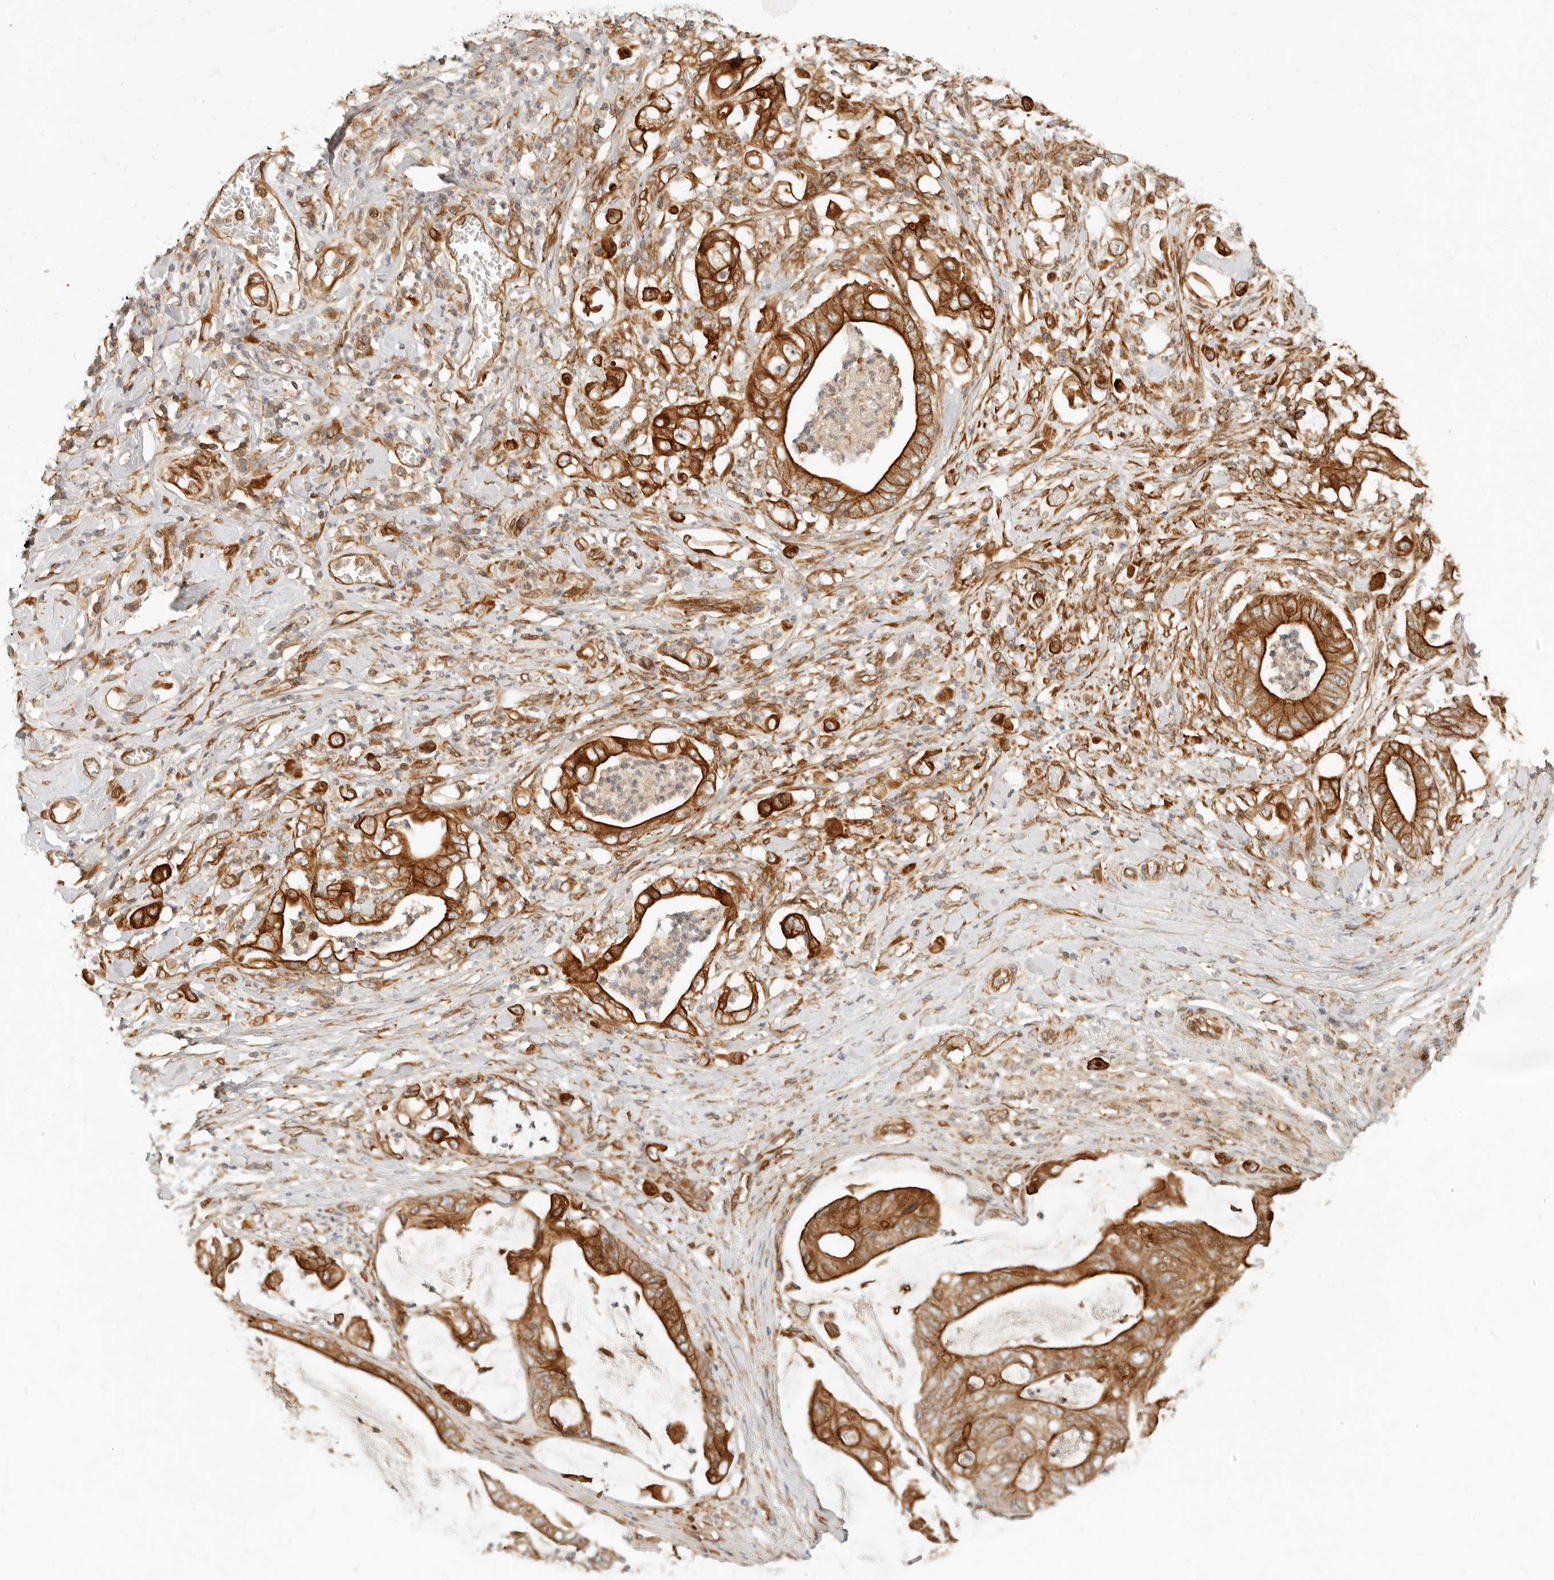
{"staining": {"intensity": "strong", "quantity": ">75%", "location": "cytoplasmic/membranous"}, "tissue": "stomach cancer", "cell_type": "Tumor cells", "image_type": "cancer", "snomed": [{"axis": "morphology", "description": "Adenocarcinoma, NOS"}, {"axis": "topography", "description": "Stomach"}], "caption": "A photomicrograph showing strong cytoplasmic/membranous positivity in about >75% of tumor cells in stomach cancer (adenocarcinoma), as visualized by brown immunohistochemical staining.", "gene": "UFSP1", "patient": {"sex": "female", "age": 73}}